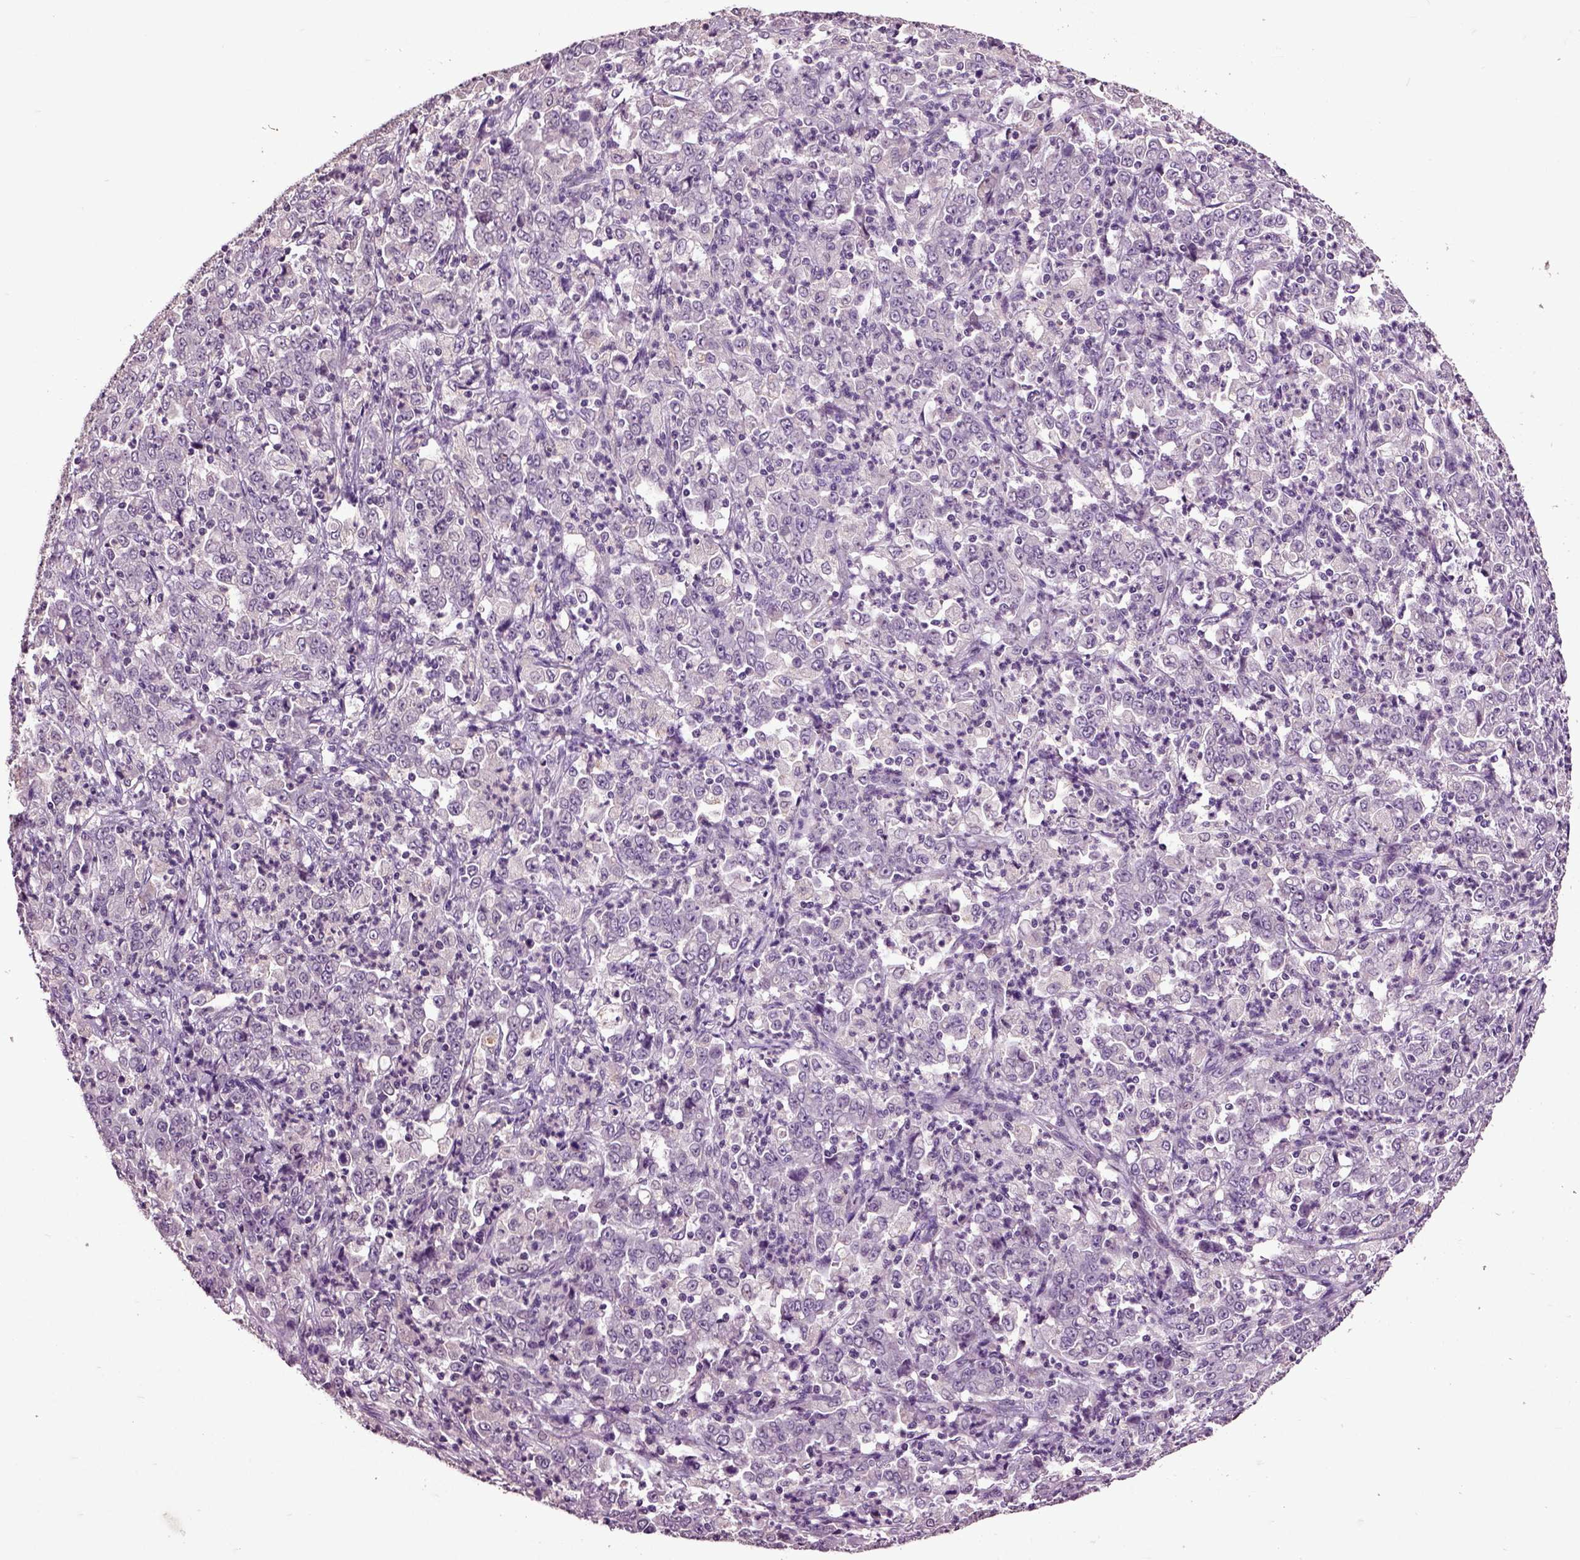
{"staining": {"intensity": "negative", "quantity": "none", "location": "none"}, "tissue": "stomach cancer", "cell_type": "Tumor cells", "image_type": "cancer", "snomed": [{"axis": "morphology", "description": "Adenocarcinoma, NOS"}, {"axis": "topography", "description": "Stomach, lower"}], "caption": "Immunohistochemistry of stomach cancer exhibits no expression in tumor cells.", "gene": "CRHR1", "patient": {"sex": "female", "age": 71}}